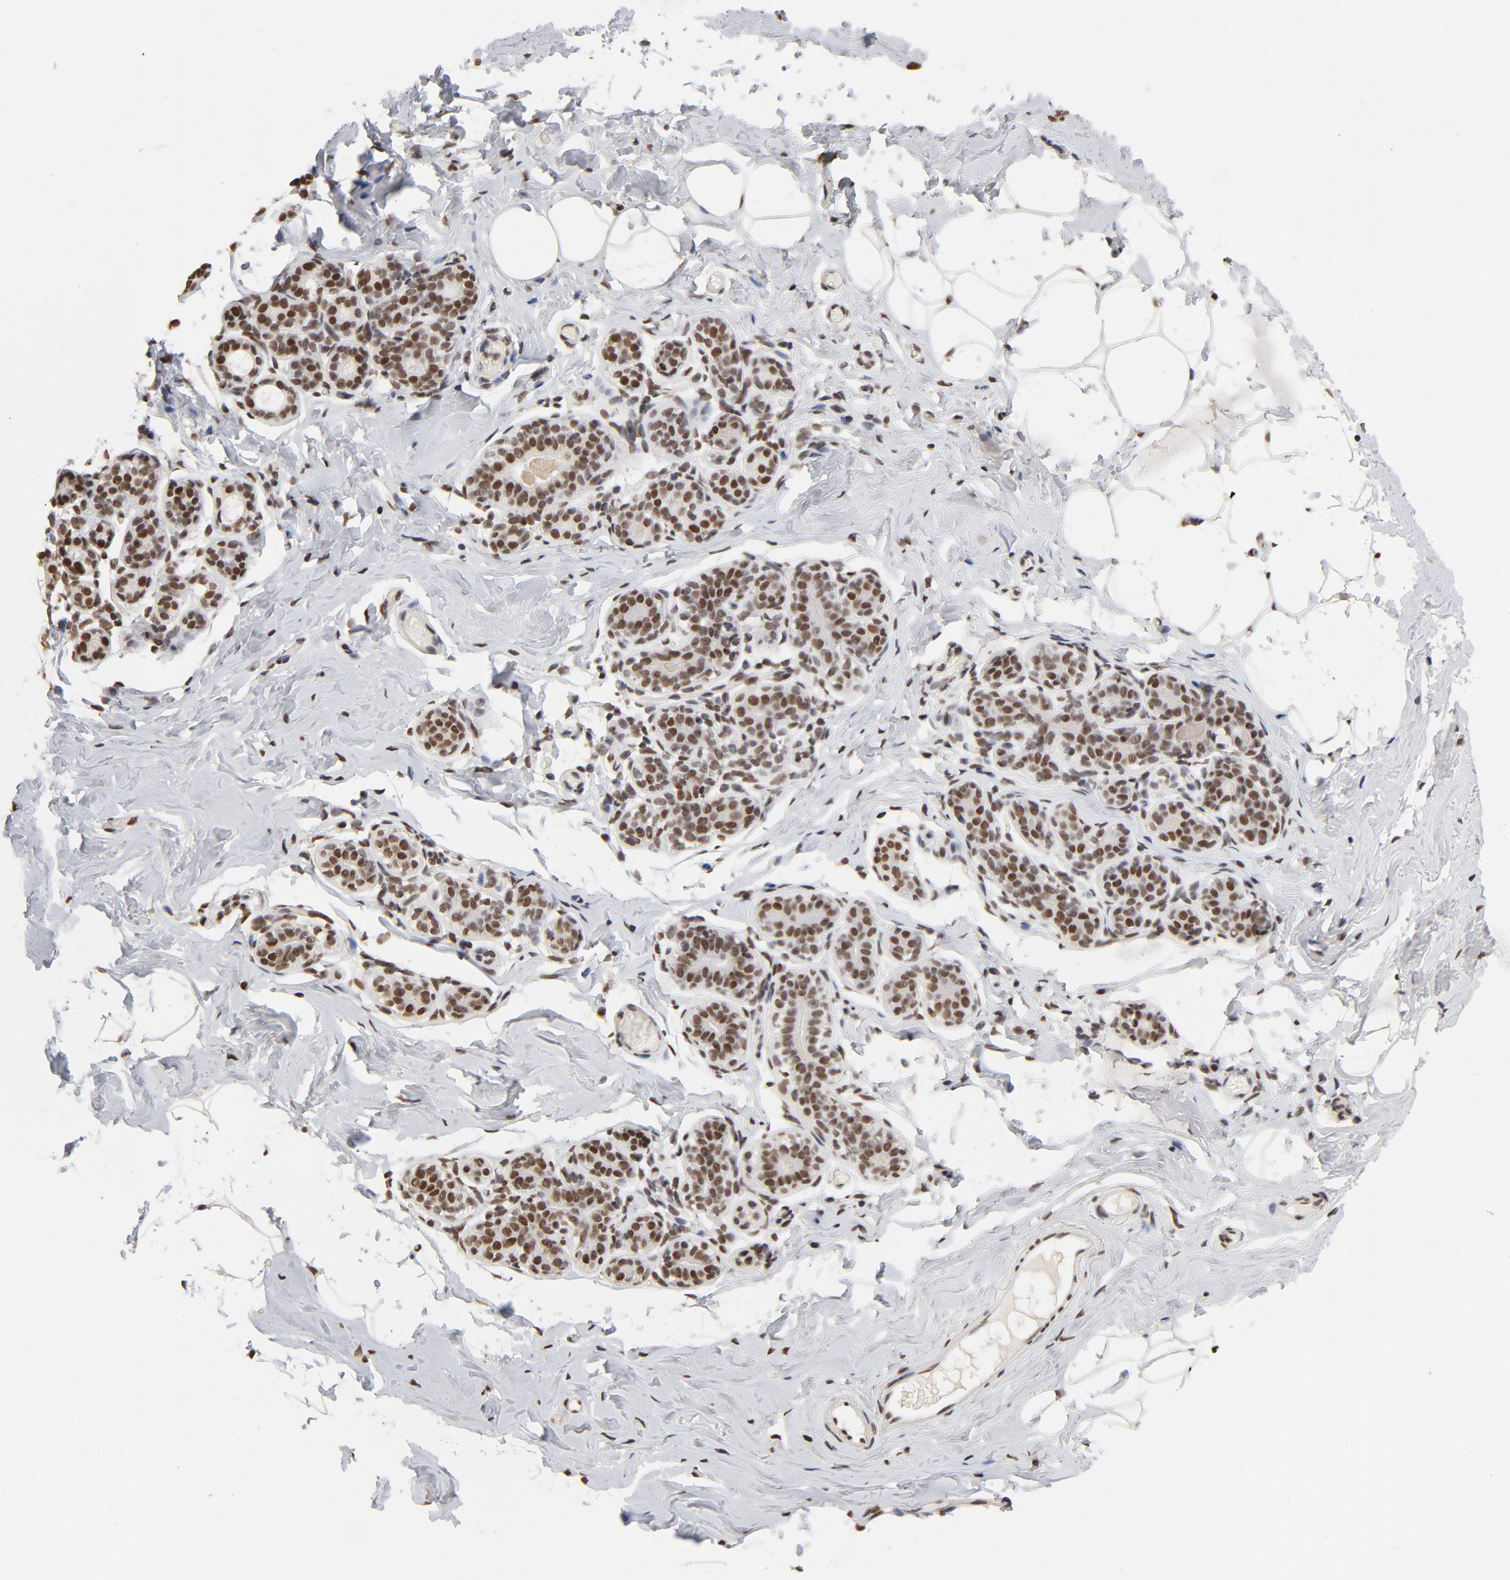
{"staining": {"intensity": "moderate", "quantity": ">75%", "location": "nuclear"}, "tissue": "breast", "cell_type": "Adipocytes", "image_type": "normal", "snomed": [{"axis": "morphology", "description": "Normal tissue, NOS"}, {"axis": "topography", "description": "Breast"}, {"axis": "topography", "description": "Soft tissue"}], "caption": "Protein staining of normal breast exhibits moderate nuclear expression in about >75% of adipocytes. (brown staining indicates protein expression, while blue staining denotes nuclei).", "gene": "TP53BP1", "patient": {"sex": "female", "age": 75}}